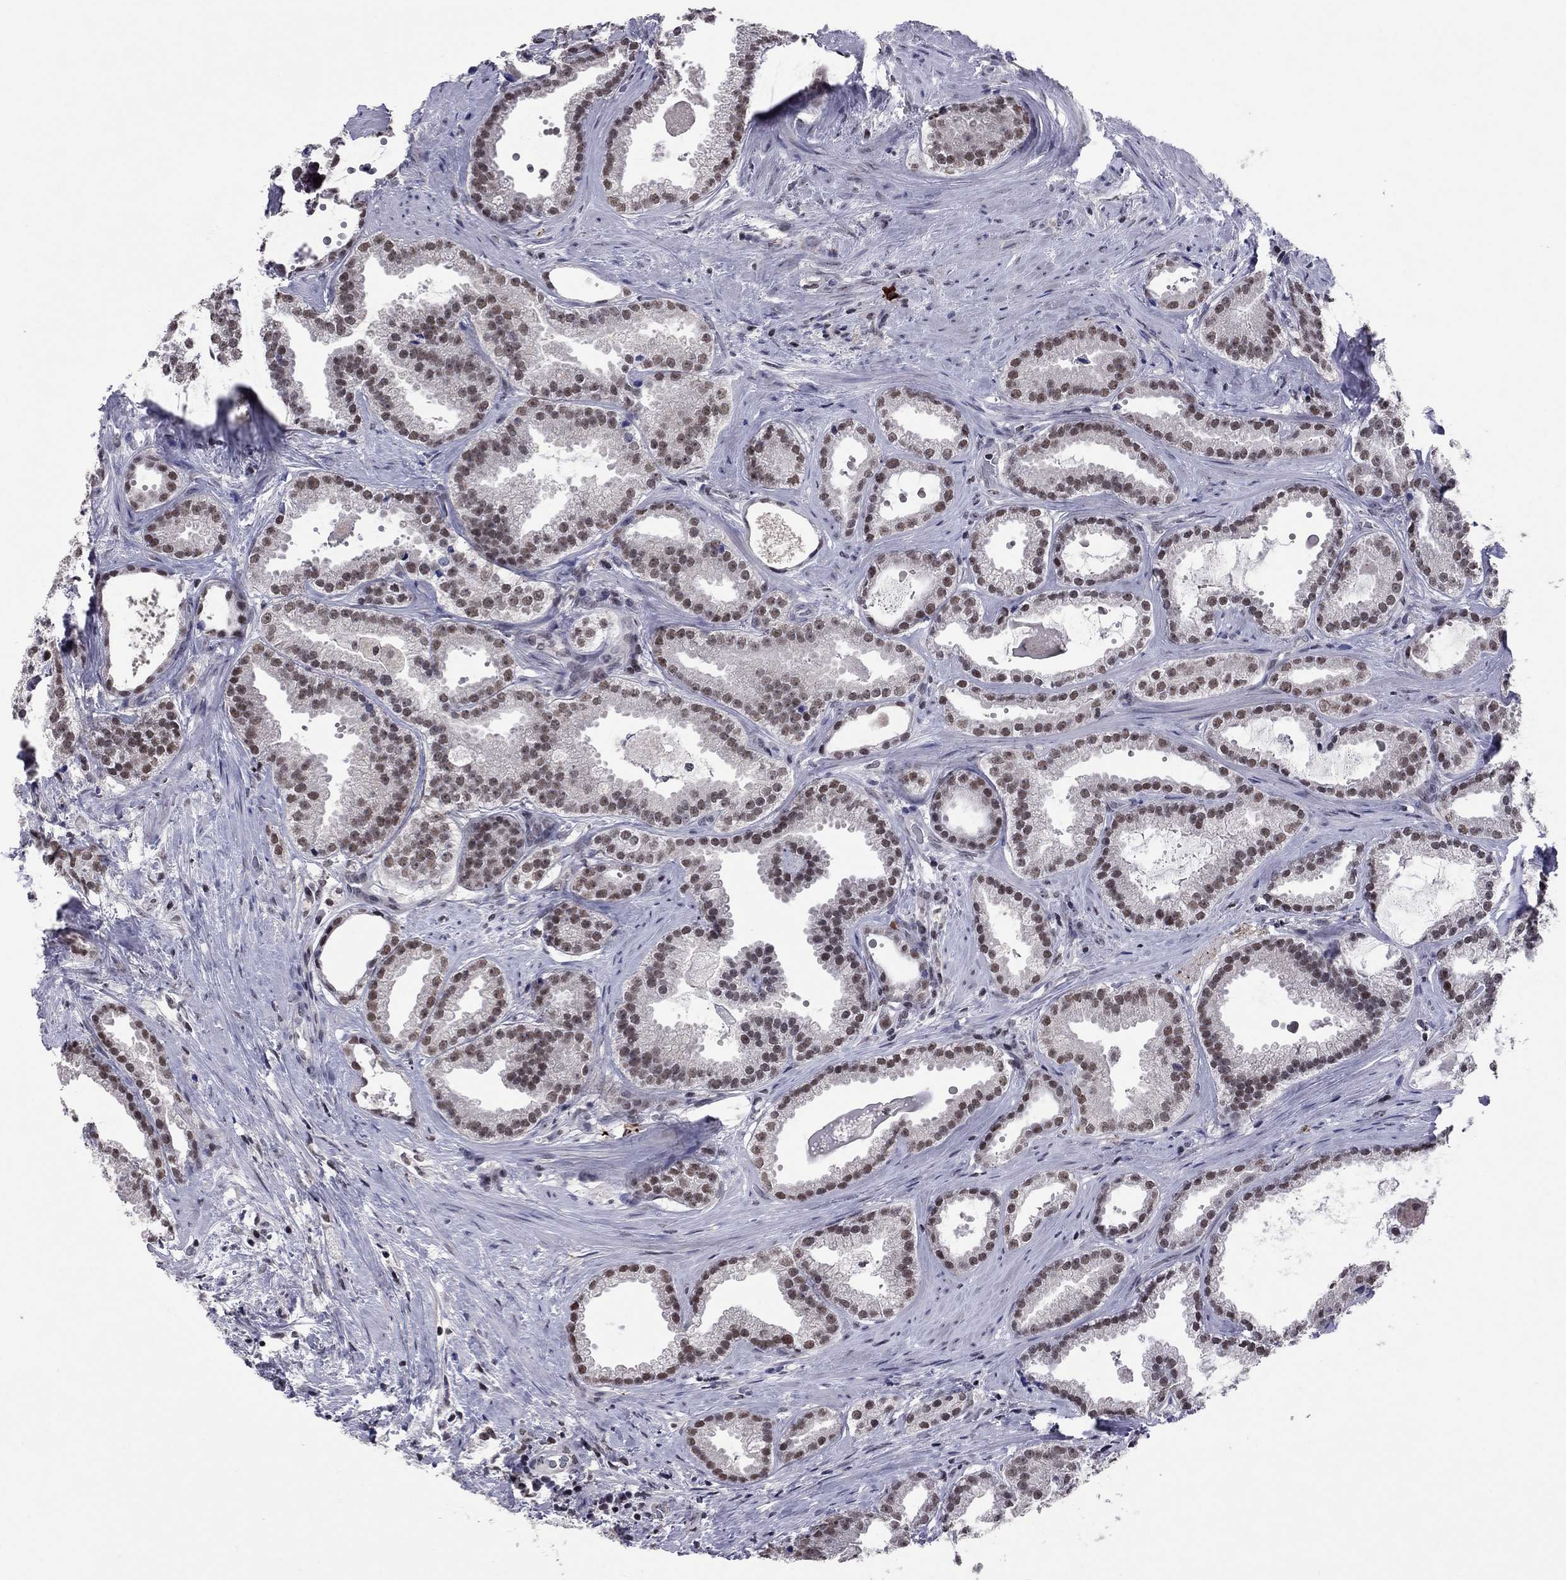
{"staining": {"intensity": "moderate", "quantity": ">75%", "location": "nuclear"}, "tissue": "prostate cancer", "cell_type": "Tumor cells", "image_type": "cancer", "snomed": [{"axis": "morphology", "description": "Adenocarcinoma, NOS"}, {"axis": "morphology", "description": "Adenocarcinoma, High grade"}, {"axis": "topography", "description": "Prostate"}], "caption": "The image exhibits immunohistochemical staining of prostate cancer. There is moderate nuclear staining is identified in approximately >75% of tumor cells.", "gene": "TAF9", "patient": {"sex": "male", "age": 64}}